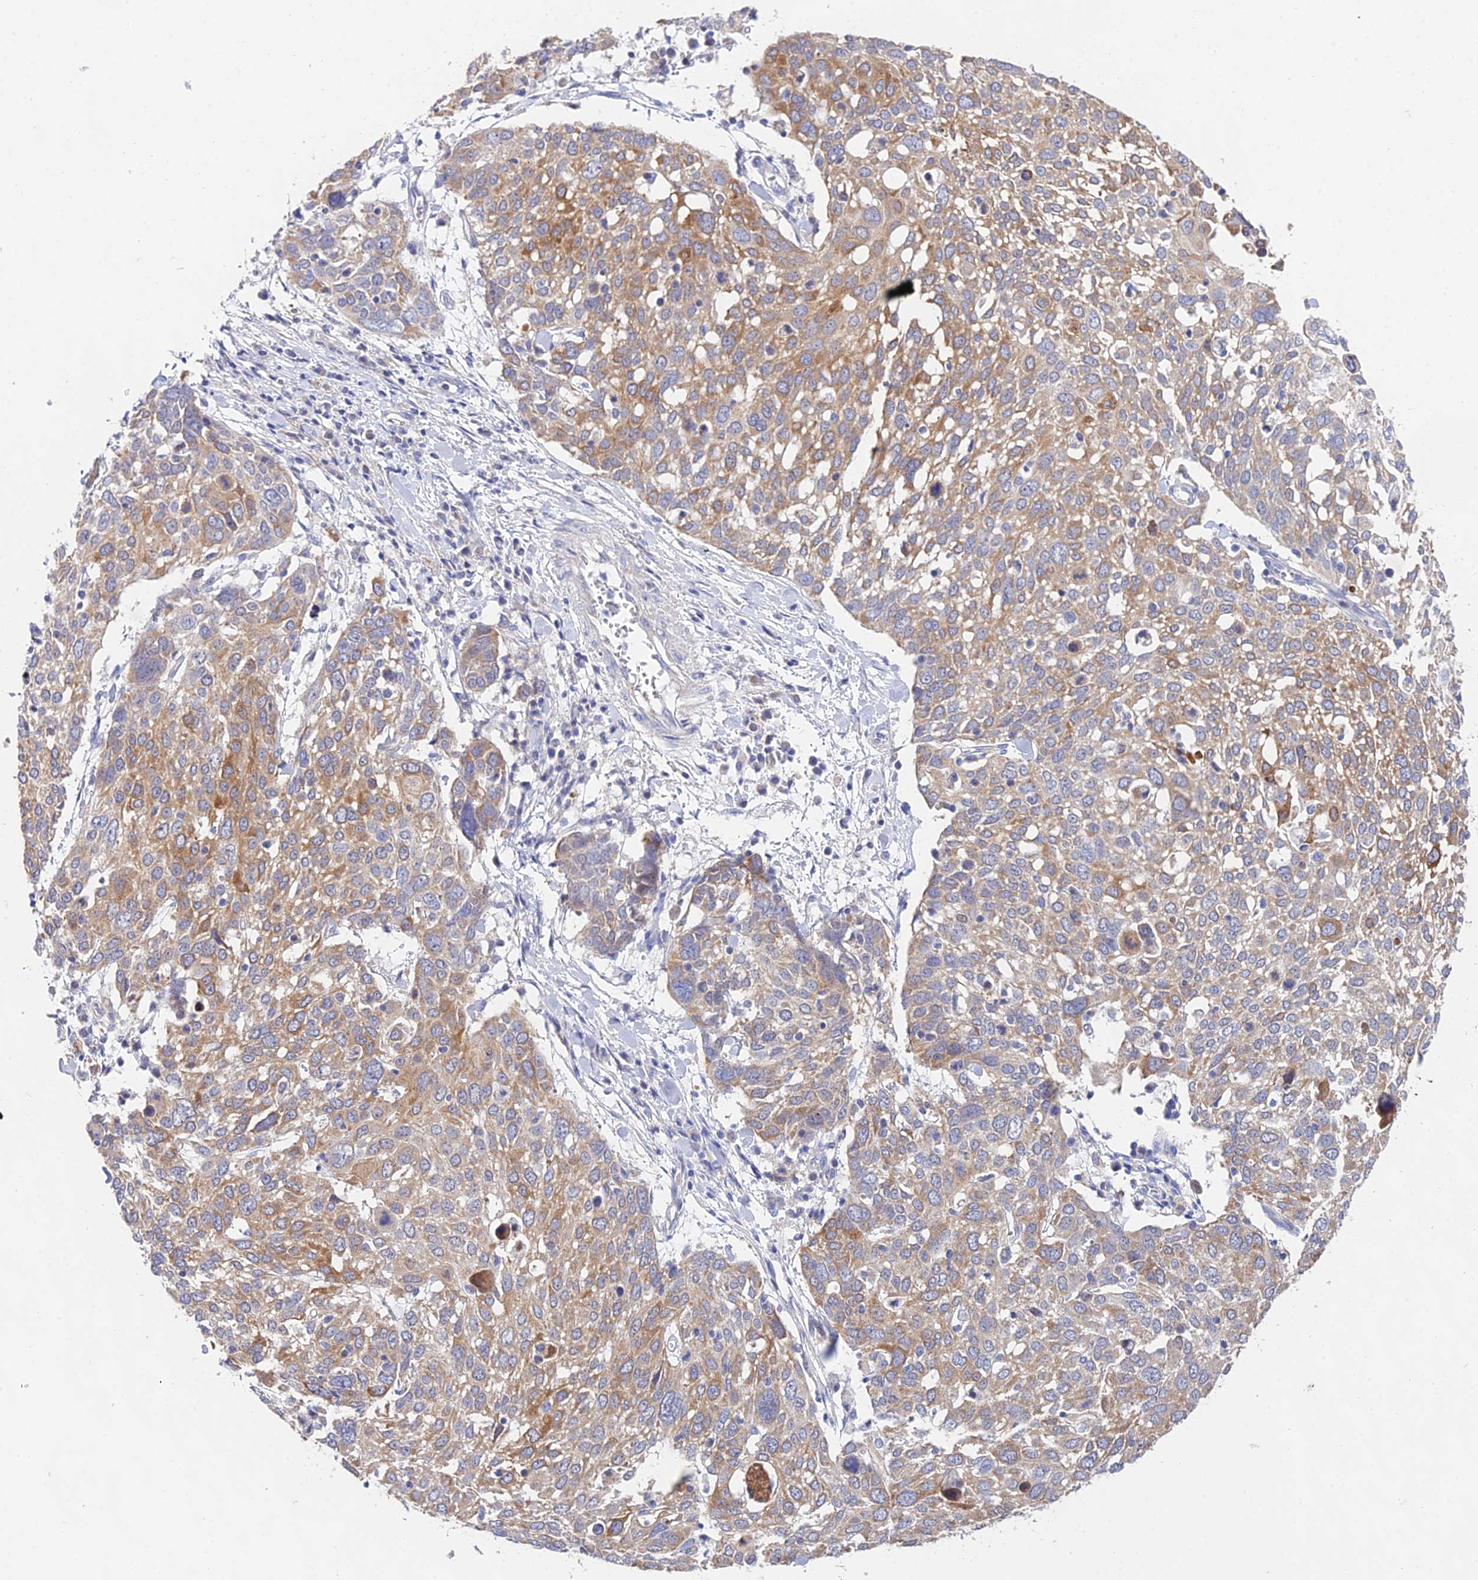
{"staining": {"intensity": "moderate", "quantity": "25%-75%", "location": "cytoplasmic/membranous"}, "tissue": "lung cancer", "cell_type": "Tumor cells", "image_type": "cancer", "snomed": [{"axis": "morphology", "description": "Squamous cell carcinoma, NOS"}, {"axis": "topography", "description": "Lung"}], "caption": "Moderate cytoplasmic/membranous staining is identified in approximately 25%-75% of tumor cells in squamous cell carcinoma (lung).", "gene": "PPP2R2C", "patient": {"sex": "male", "age": 65}}